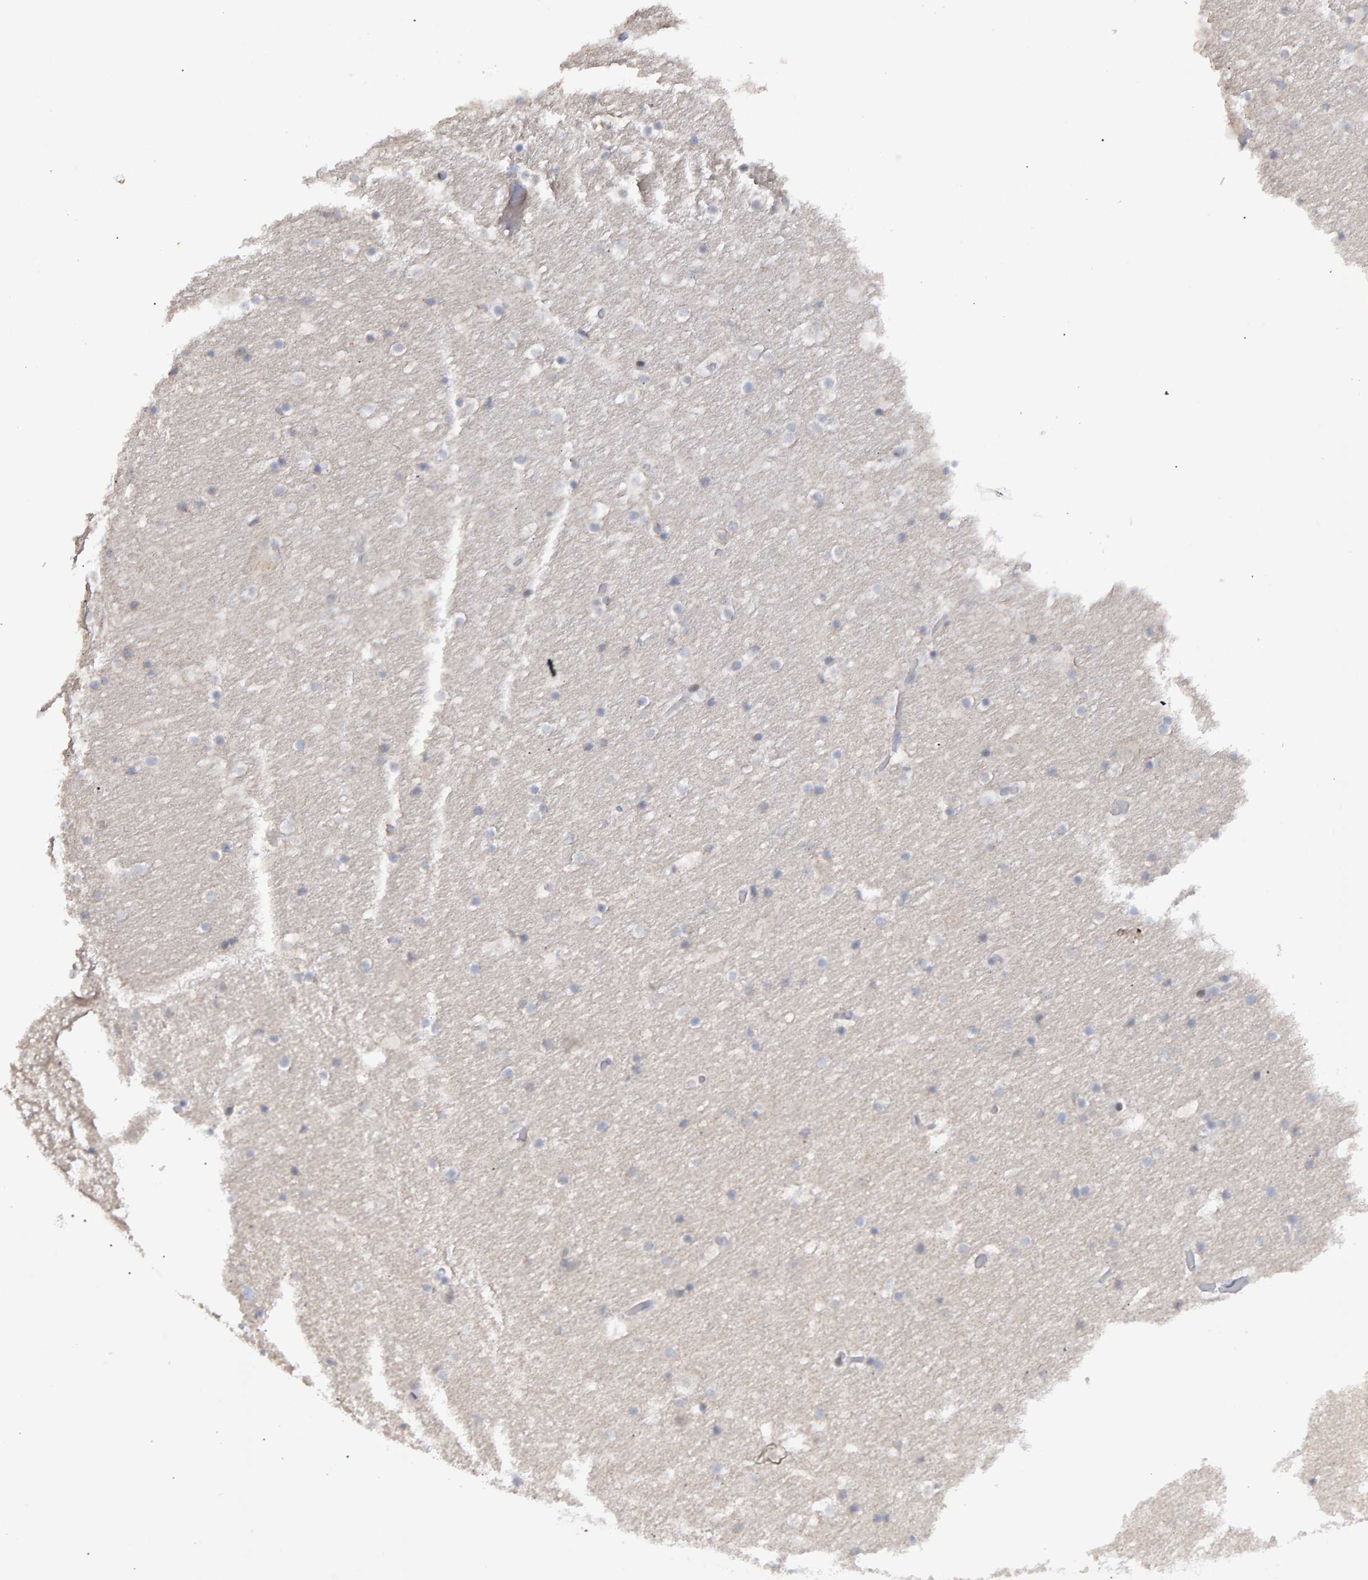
{"staining": {"intensity": "negative", "quantity": "none", "location": "none"}, "tissue": "hippocampus", "cell_type": "Glial cells", "image_type": "normal", "snomed": [{"axis": "morphology", "description": "Normal tissue, NOS"}, {"axis": "topography", "description": "Hippocampus"}], "caption": "Immunohistochemical staining of normal hippocampus exhibits no significant positivity in glial cells. (DAB (3,3'-diaminobenzidine) immunohistochemistry (IHC) visualized using brightfield microscopy, high magnification).", "gene": "ESRP1", "patient": {"sex": "male", "age": 45}}